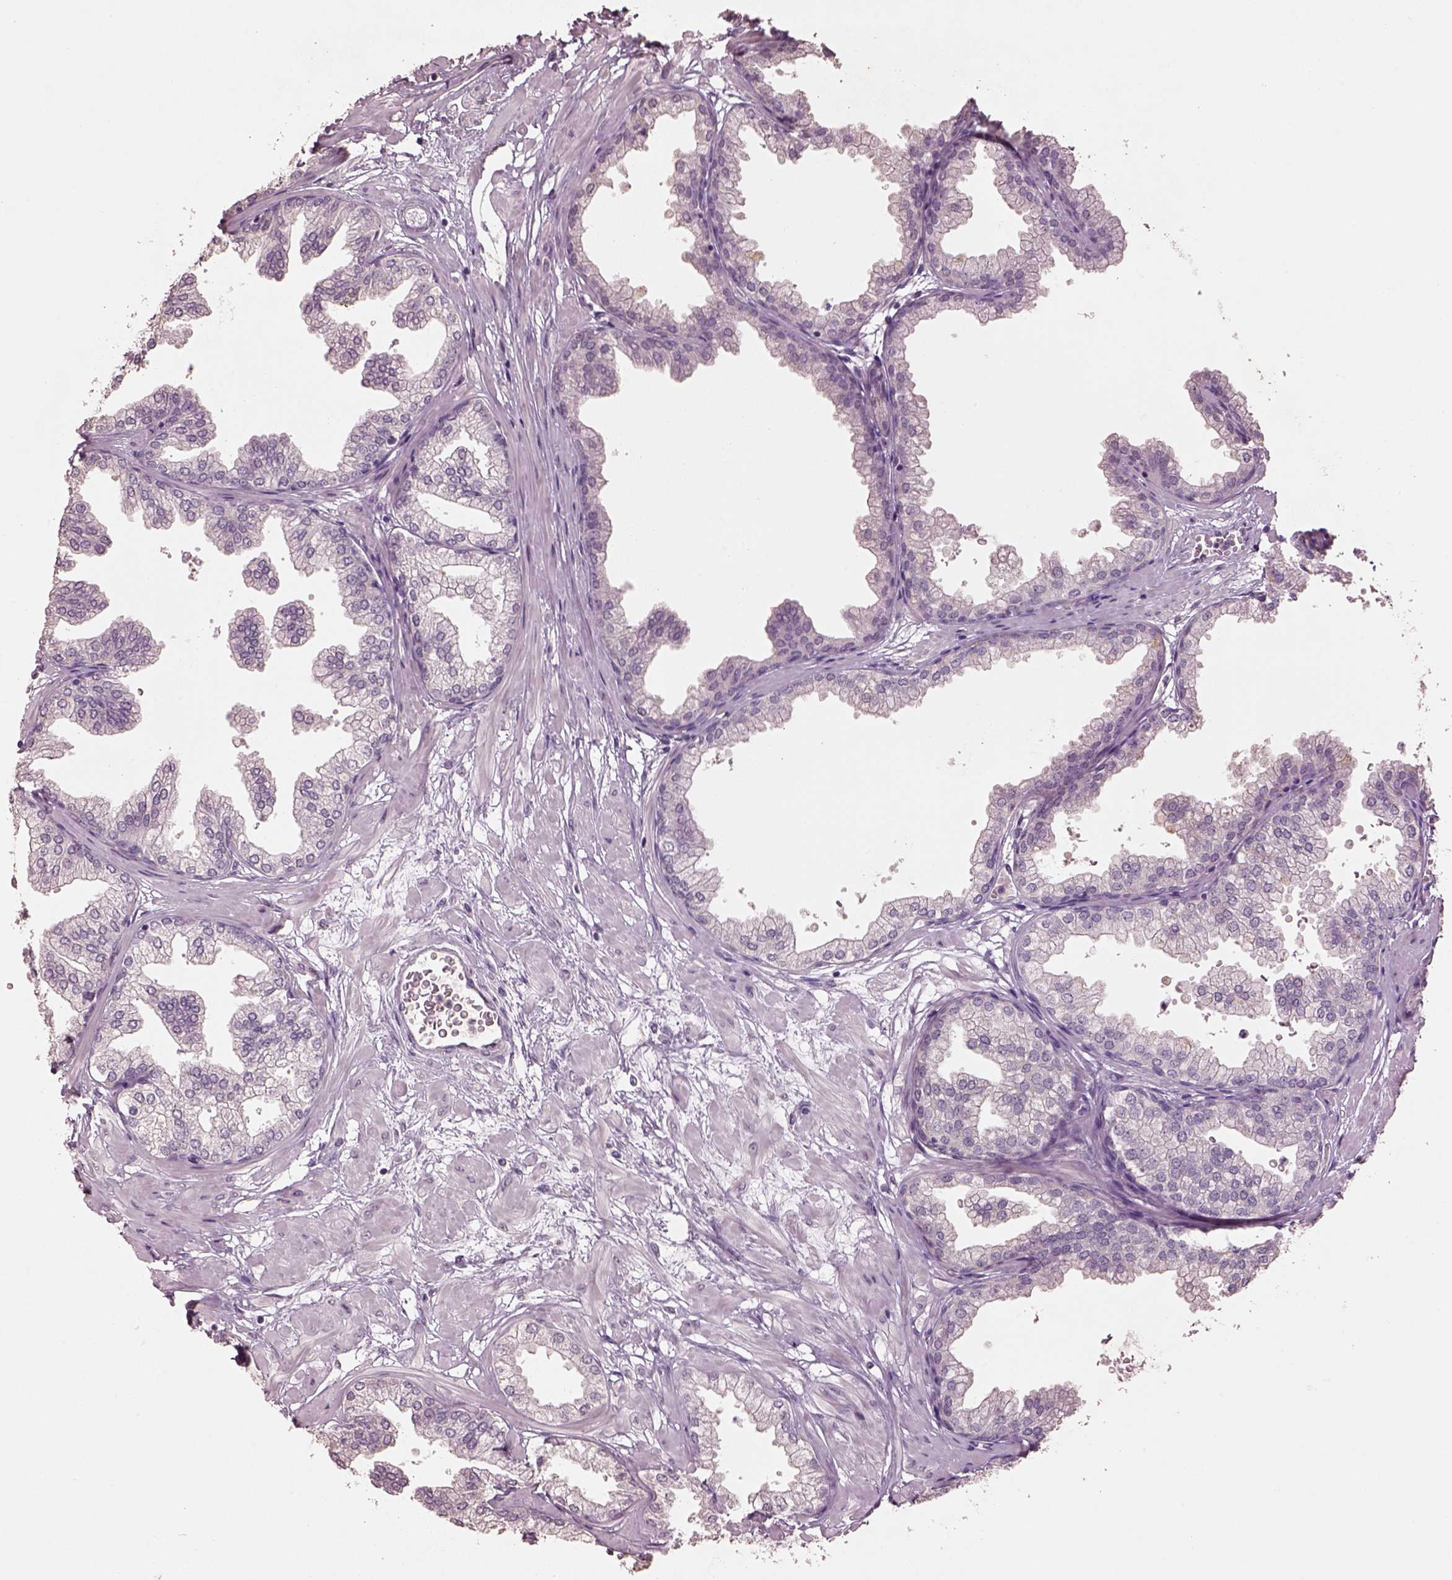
{"staining": {"intensity": "negative", "quantity": "none", "location": "none"}, "tissue": "prostate", "cell_type": "Glandular cells", "image_type": "normal", "snomed": [{"axis": "morphology", "description": "Normal tissue, NOS"}, {"axis": "topography", "description": "Prostate"}], "caption": "Human prostate stained for a protein using IHC demonstrates no staining in glandular cells.", "gene": "KCNIP3", "patient": {"sex": "male", "age": 37}}